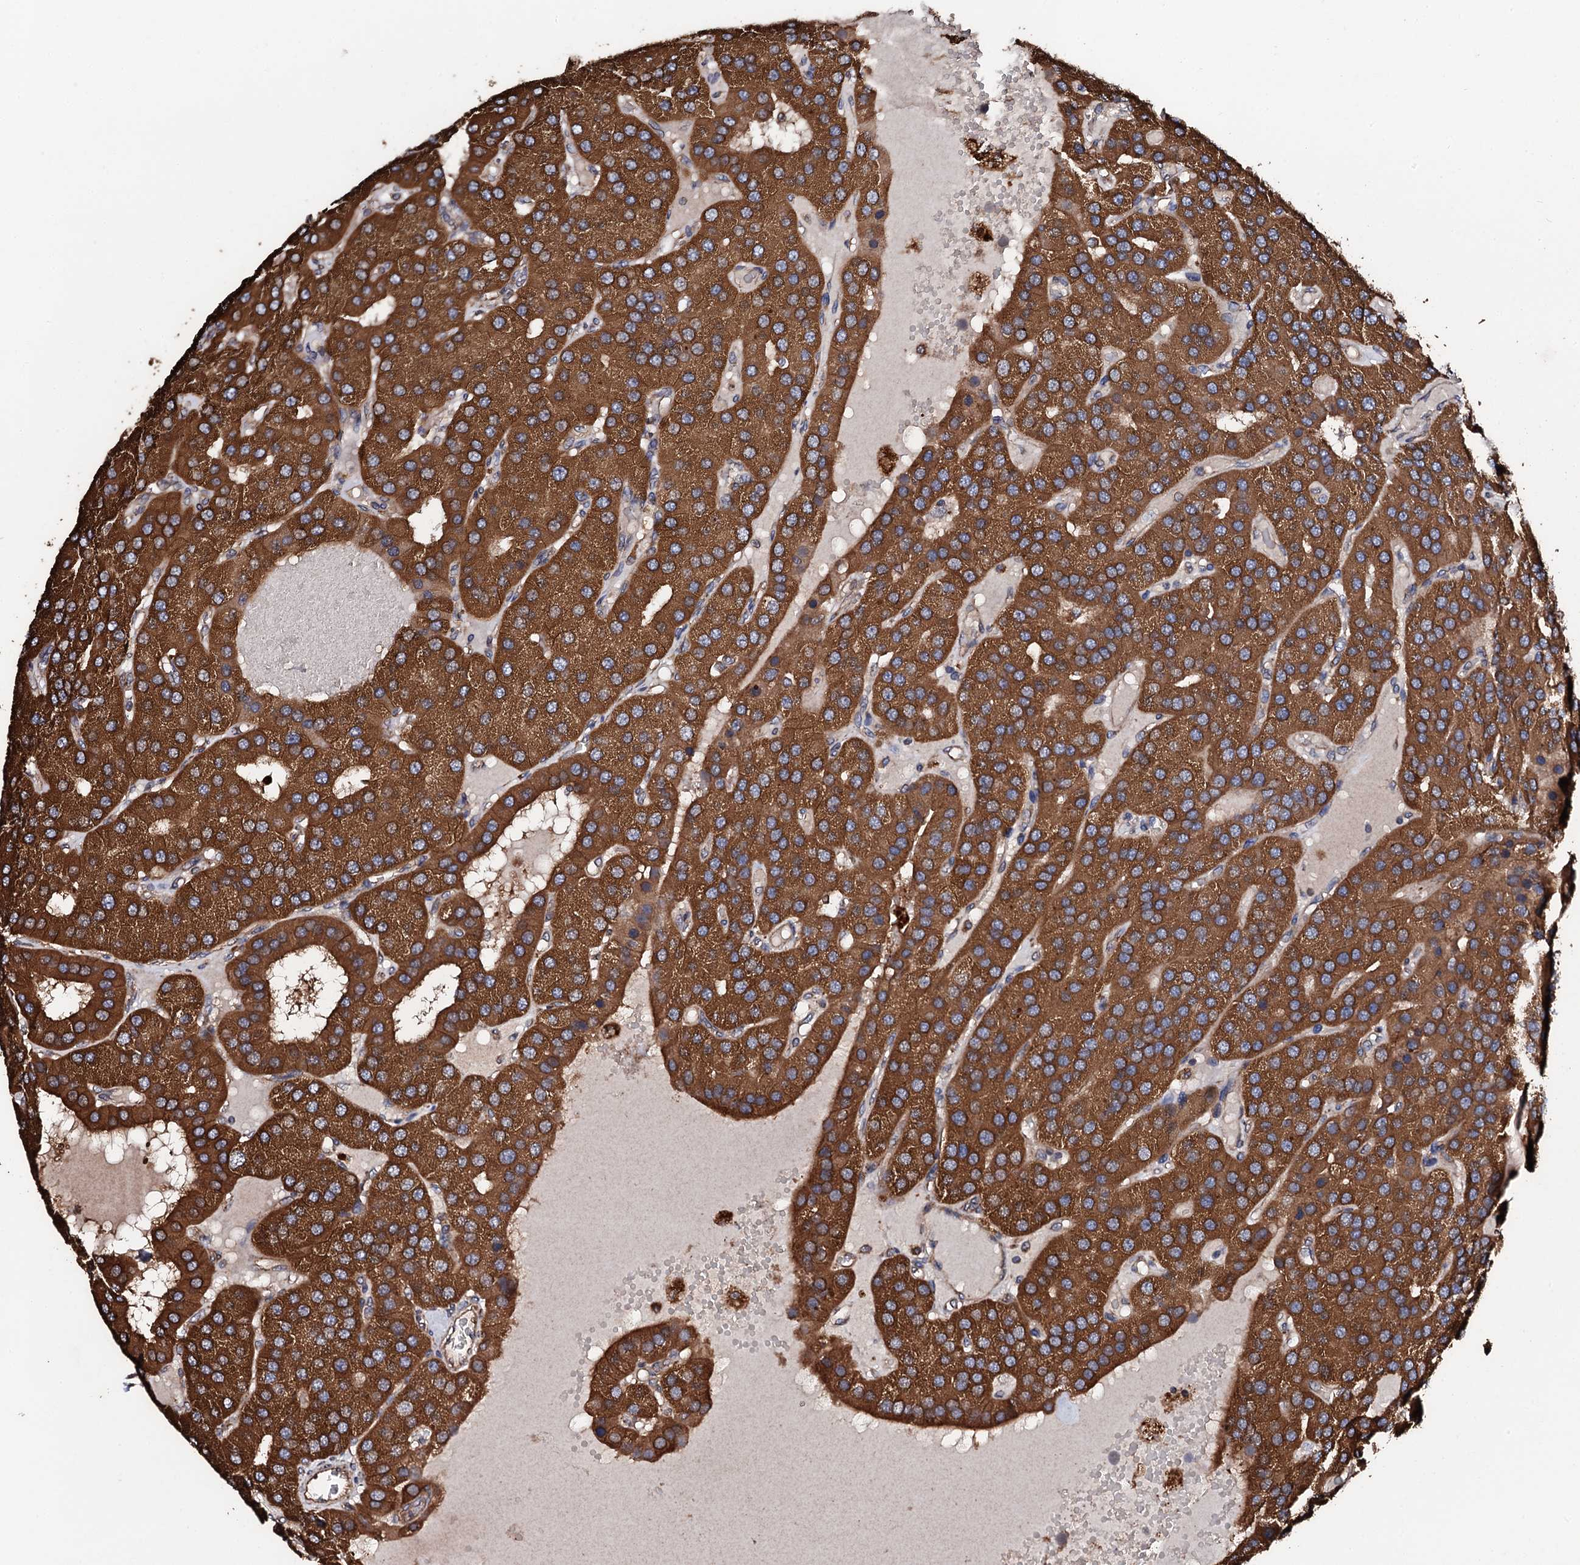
{"staining": {"intensity": "strong", "quantity": ">75%", "location": "cytoplasmic/membranous"}, "tissue": "parathyroid gland", "cell_type": "Glandular cells", "image_type": "normal", "snomed": [{"axis": "morphology", "description": "Normal tissue, NOS"}, {"axis": "morphology", "description": "Adenoma, NOS"}, {"axis": "topography", "description": "Parathyroid gland"}], "caption": "Benign parathyroid gland was stained to show a protein in brown. There is high levels of strong cytoplasmic/membranous positivity in approximately >75% of glandular cells.", "gene": "CKAP5", "patient": {"sex": "female", "age": 86}}